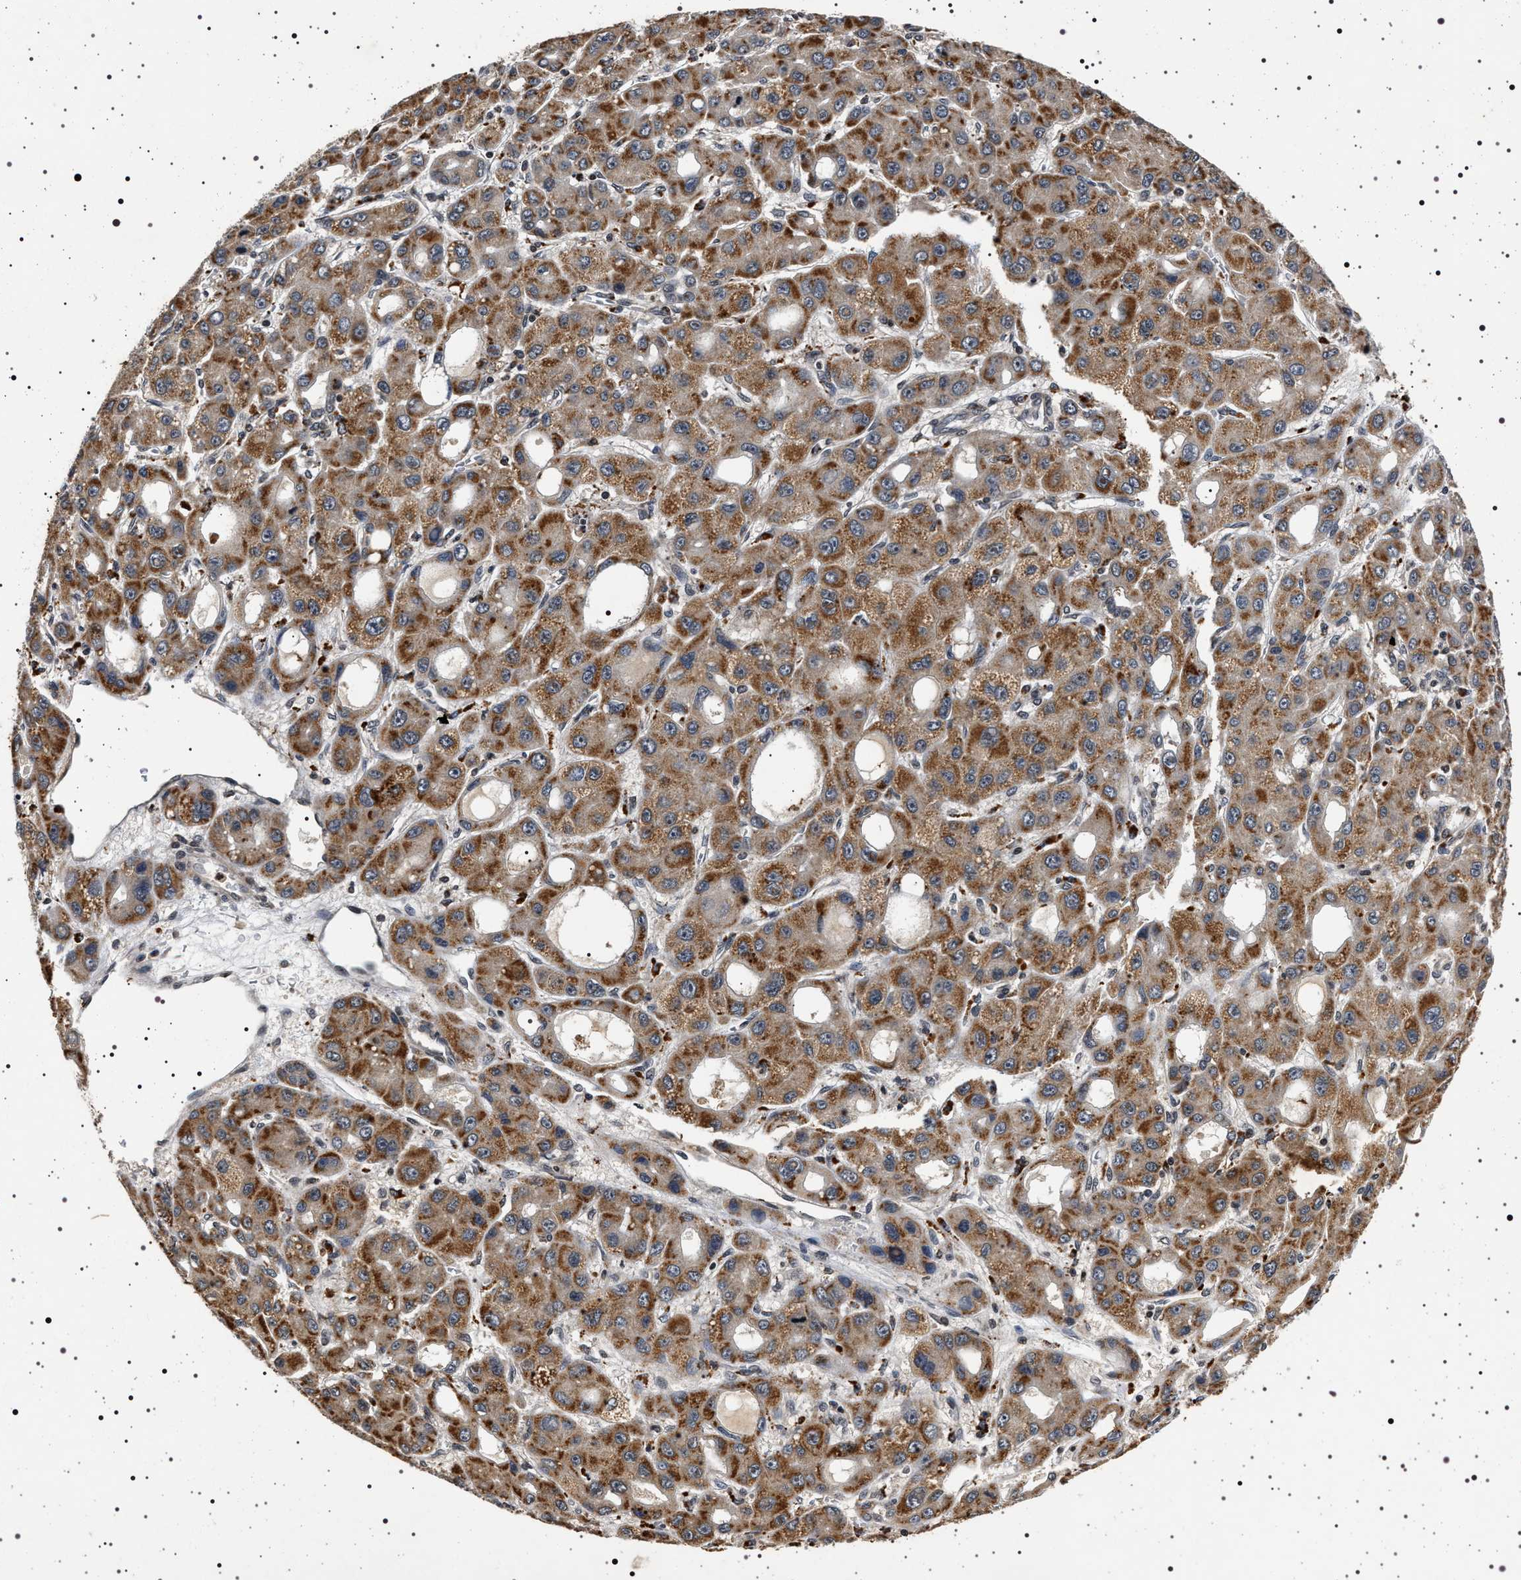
{"staining": {"intensity": "moderate", "quantity": ">75%", "location": "cytoplasmic/membranous"}, "tissue": "liver cancer", "cell_type": "Tumor cells", "image_type": "cancer", "snomed": [{"axis": "morphology", "description": "Carcinoma, Hepatocellular, NOS"}, {"axis": "topography", "description": "Liver"}], "caption": "Immunohistochemistry photomicrograph of human liver hepatocellular carcinoma stained for a protein (brown), which shows medium levels of moderate cytoplasmic/membranous staining in approximately >75% of tumor cells.", "gene": "CDKN1B", "patient": {"sex": "male", "age": 55}}